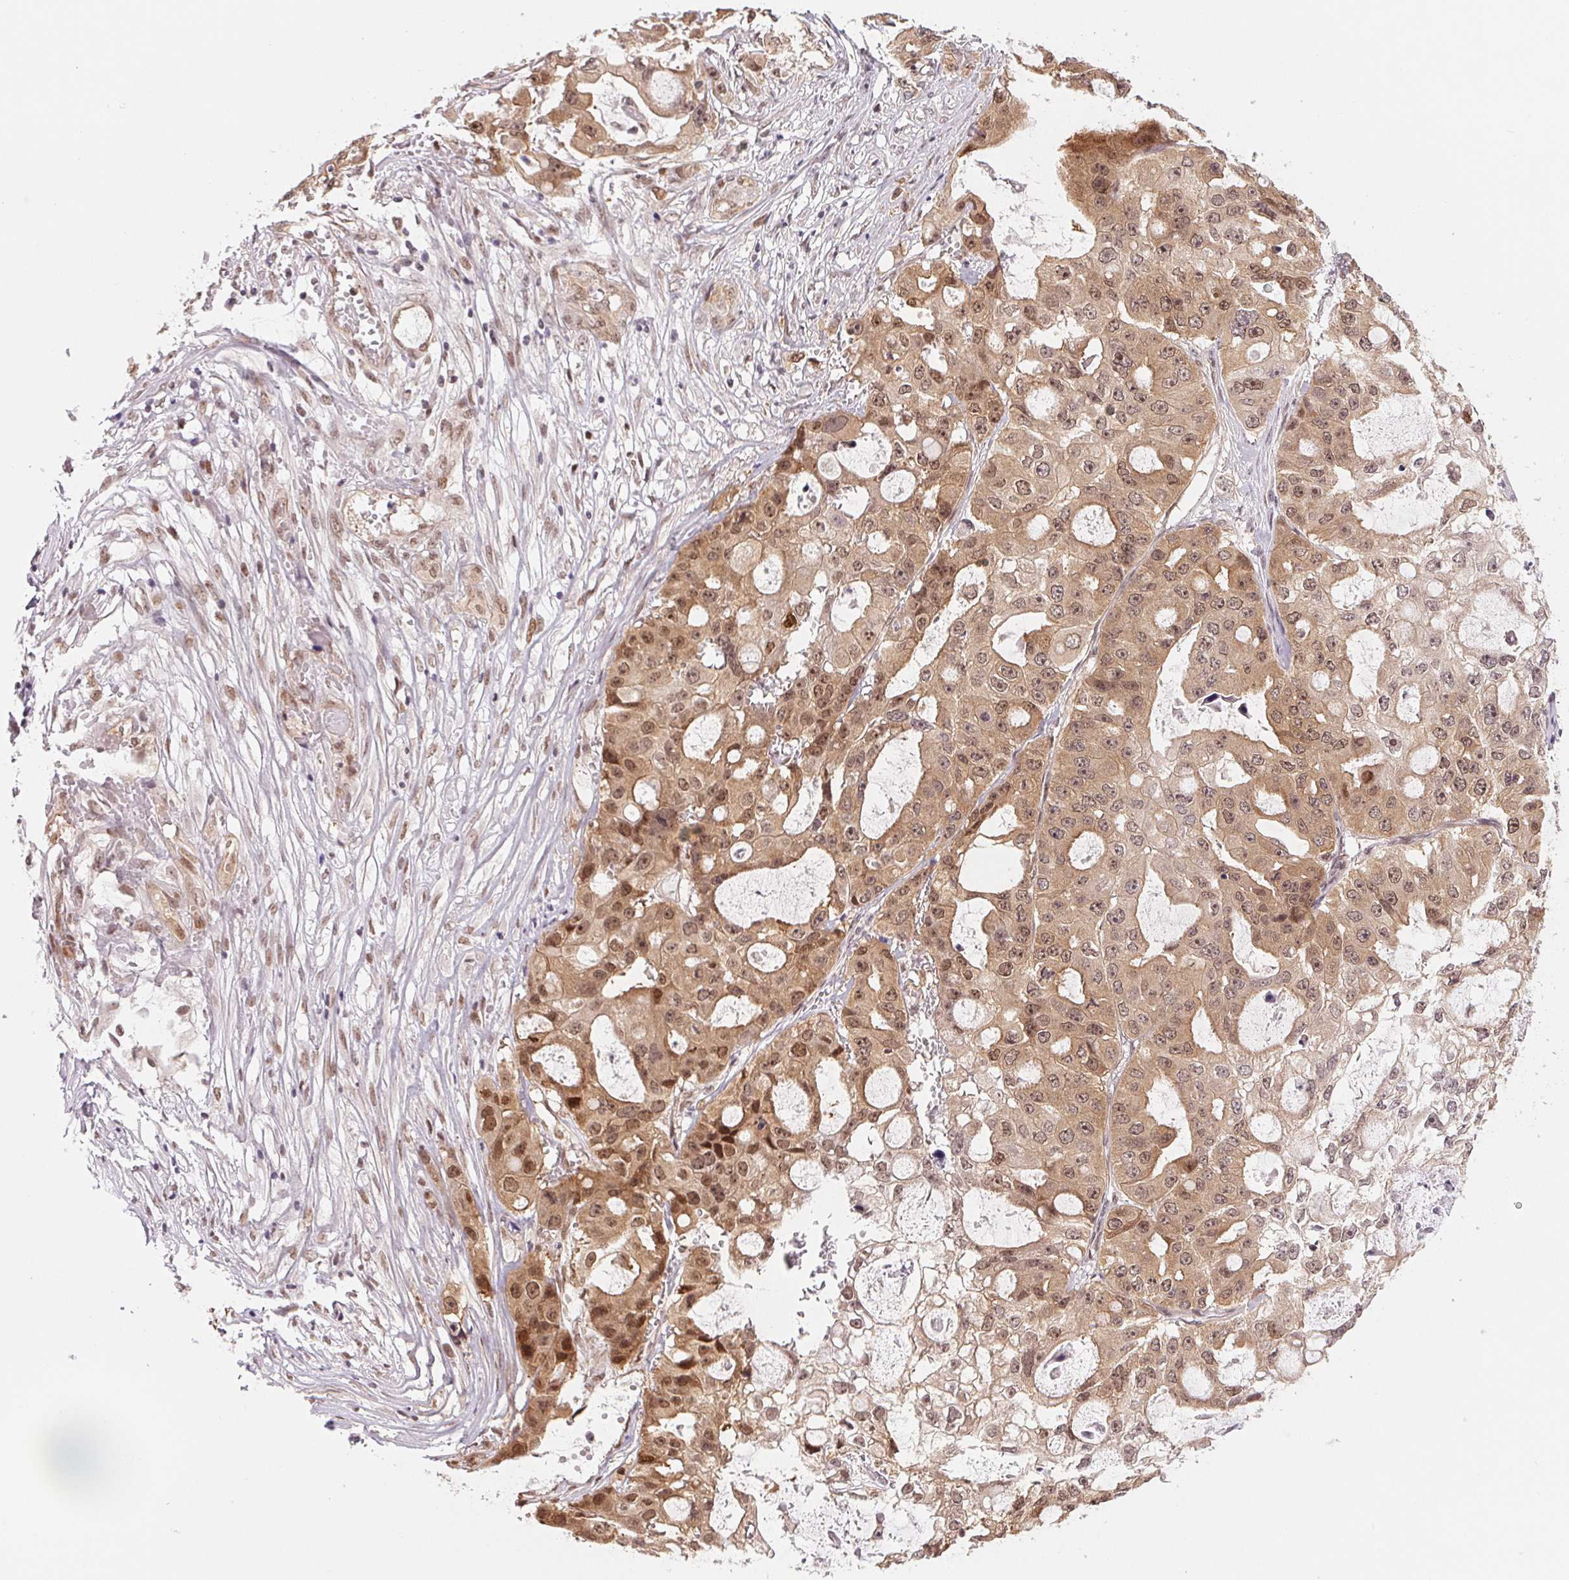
{"staining": {"intensity": "moderate", "quantity": "25%-75%", "location": "cytoplasmic/membranous,nuclear"}, "tissue": "ovarian cancer", "cell_type": "Tumor cells", "image_type": "cancer", "snomed": [{"axis": "morphology", "description": "Cystadenocarcinoma, serous, NOS"}, {"axis": "topography", "description": "Ovary"}], "caption": "Moderate cytoplasmic/membranous and nuclear positivity for a protein is appreciated in approximately 25%-75% of tumor cells of ovarian cancer using immunohistochemistry.", "gene": "DNAJB6", "patient": {"sex": "female", "age": 56}}